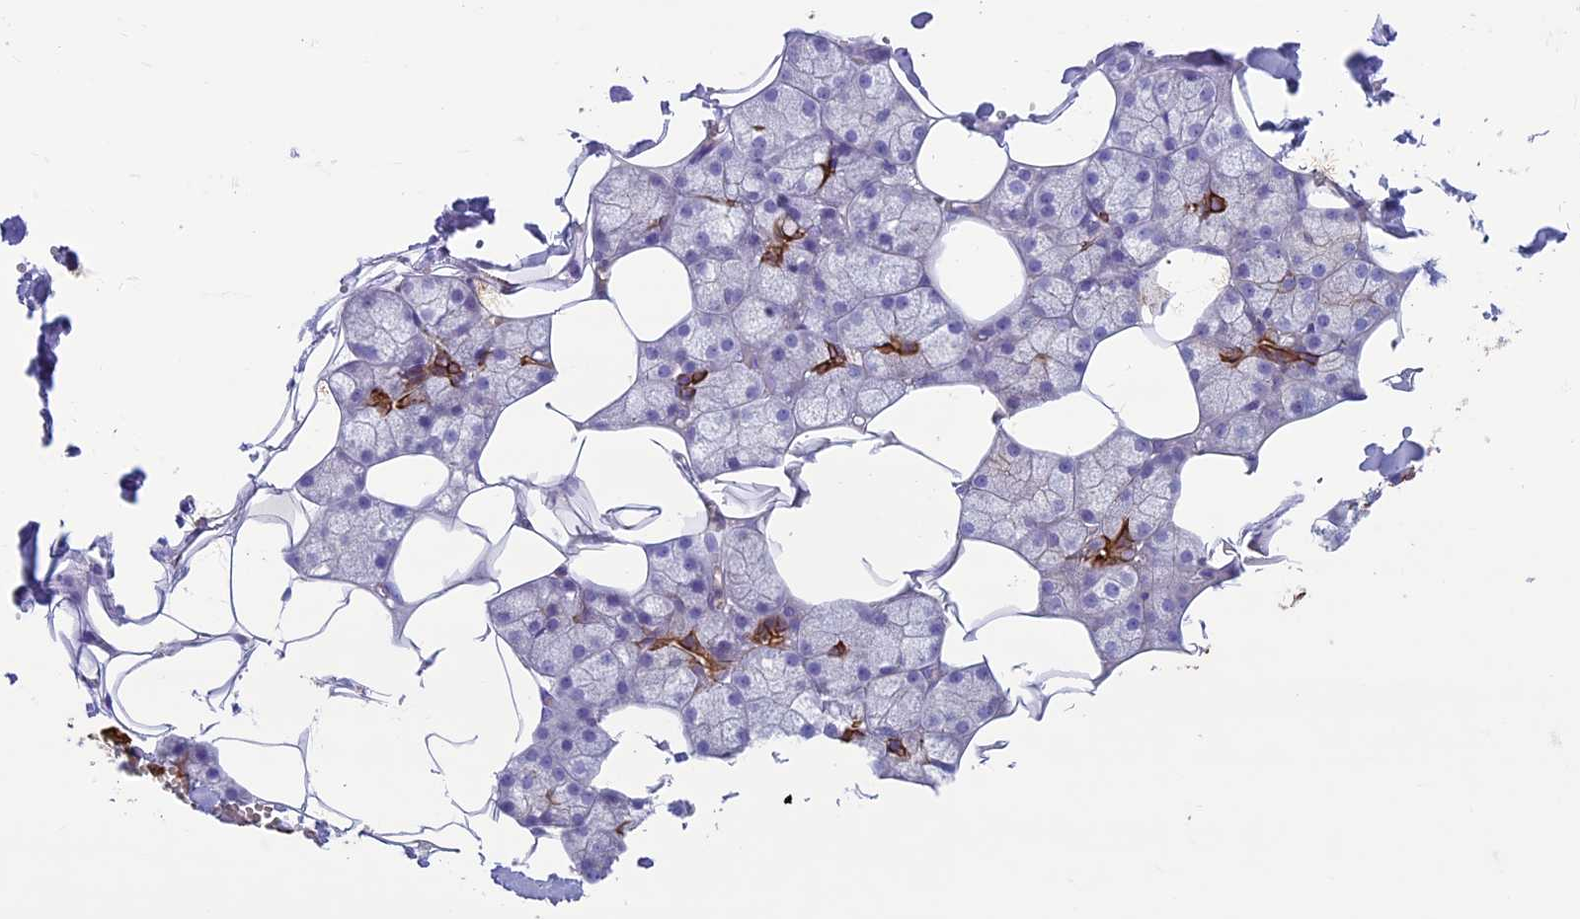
{"staining": {"intensity": "strong", "quantity": "<25%", "location": "cytoplasmic/membranous"}, "tissue": "salivary gland", "cell_type": "Glandular cells", "image_type": "normal", "snomed": [{"axis": "morphology", "description": "Normal tissue, NOS"}, {"axis": "topography", "description": "Salivary gland"}], "caption": "This is a micrograph of IHC staining of benign salivary gland, which shows strong staining in the cytoplasmic/membranous of glandular cells.", "gene": "CDAN1", "patient": {"sex": "male", "age": 62}}